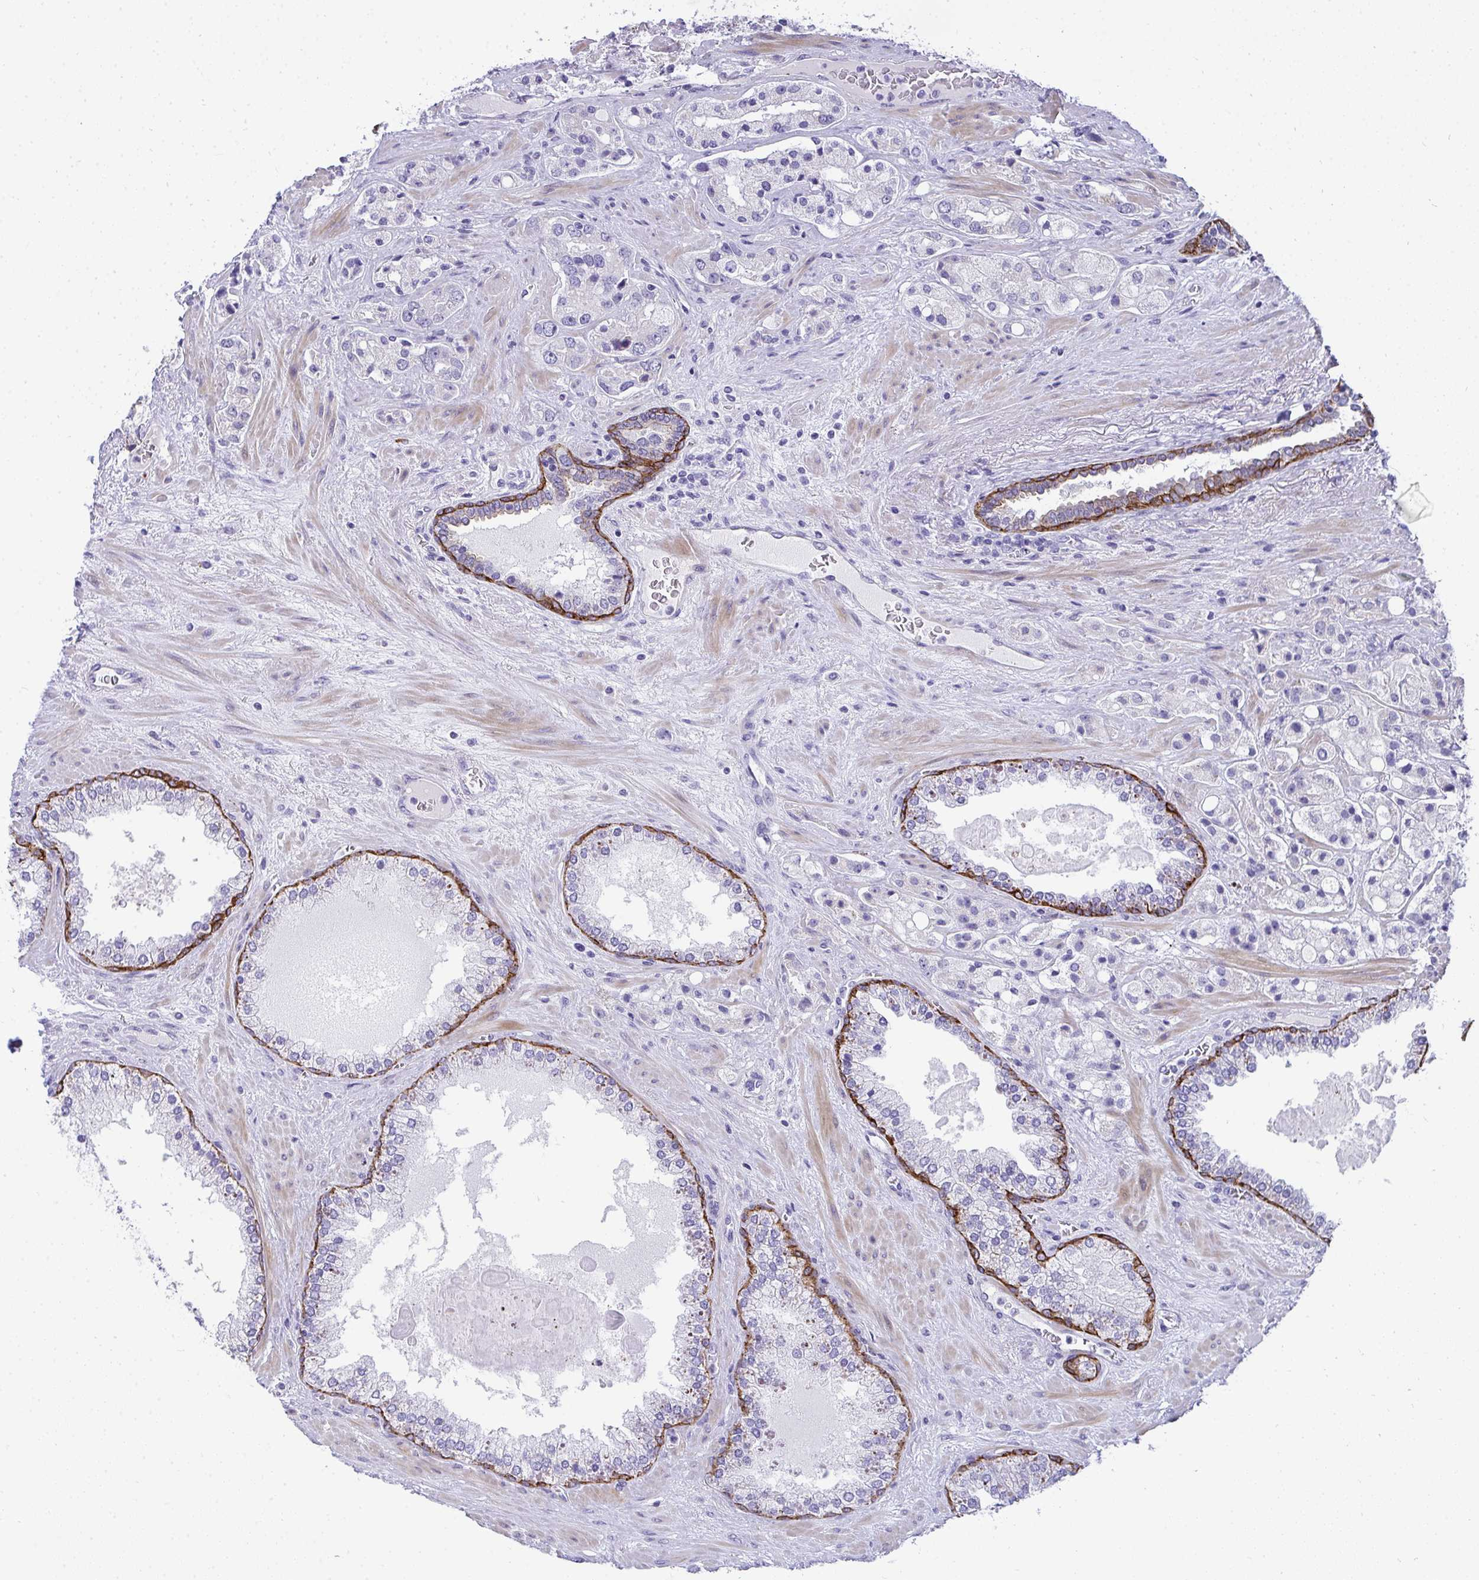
{"staining": {"intensity": "negative", "quantity": "none", "location": "none"}, "tissue": "prostate cancer", "cell_type": "Tumor cells", "image_type": "cancer", "snomed": [{"axis": "morphology", "description": "Adenocarcinoma, High grade"}, {"axis": "topography", "description": "Prostate"}], "caption": "High magnification brightfield microscopy of prostate high-grade adenocarcinoma stained with DAB (brown) and counterstained with hematoxylin (blue): tumor cells show no significant staining. (DAB (3,3'-diaminobenzidine) immunohistochemistry visualized using brightfield microscopy, high magnification).", "gene": "AK5", "patient": {"sex": "male", "age": 67}}